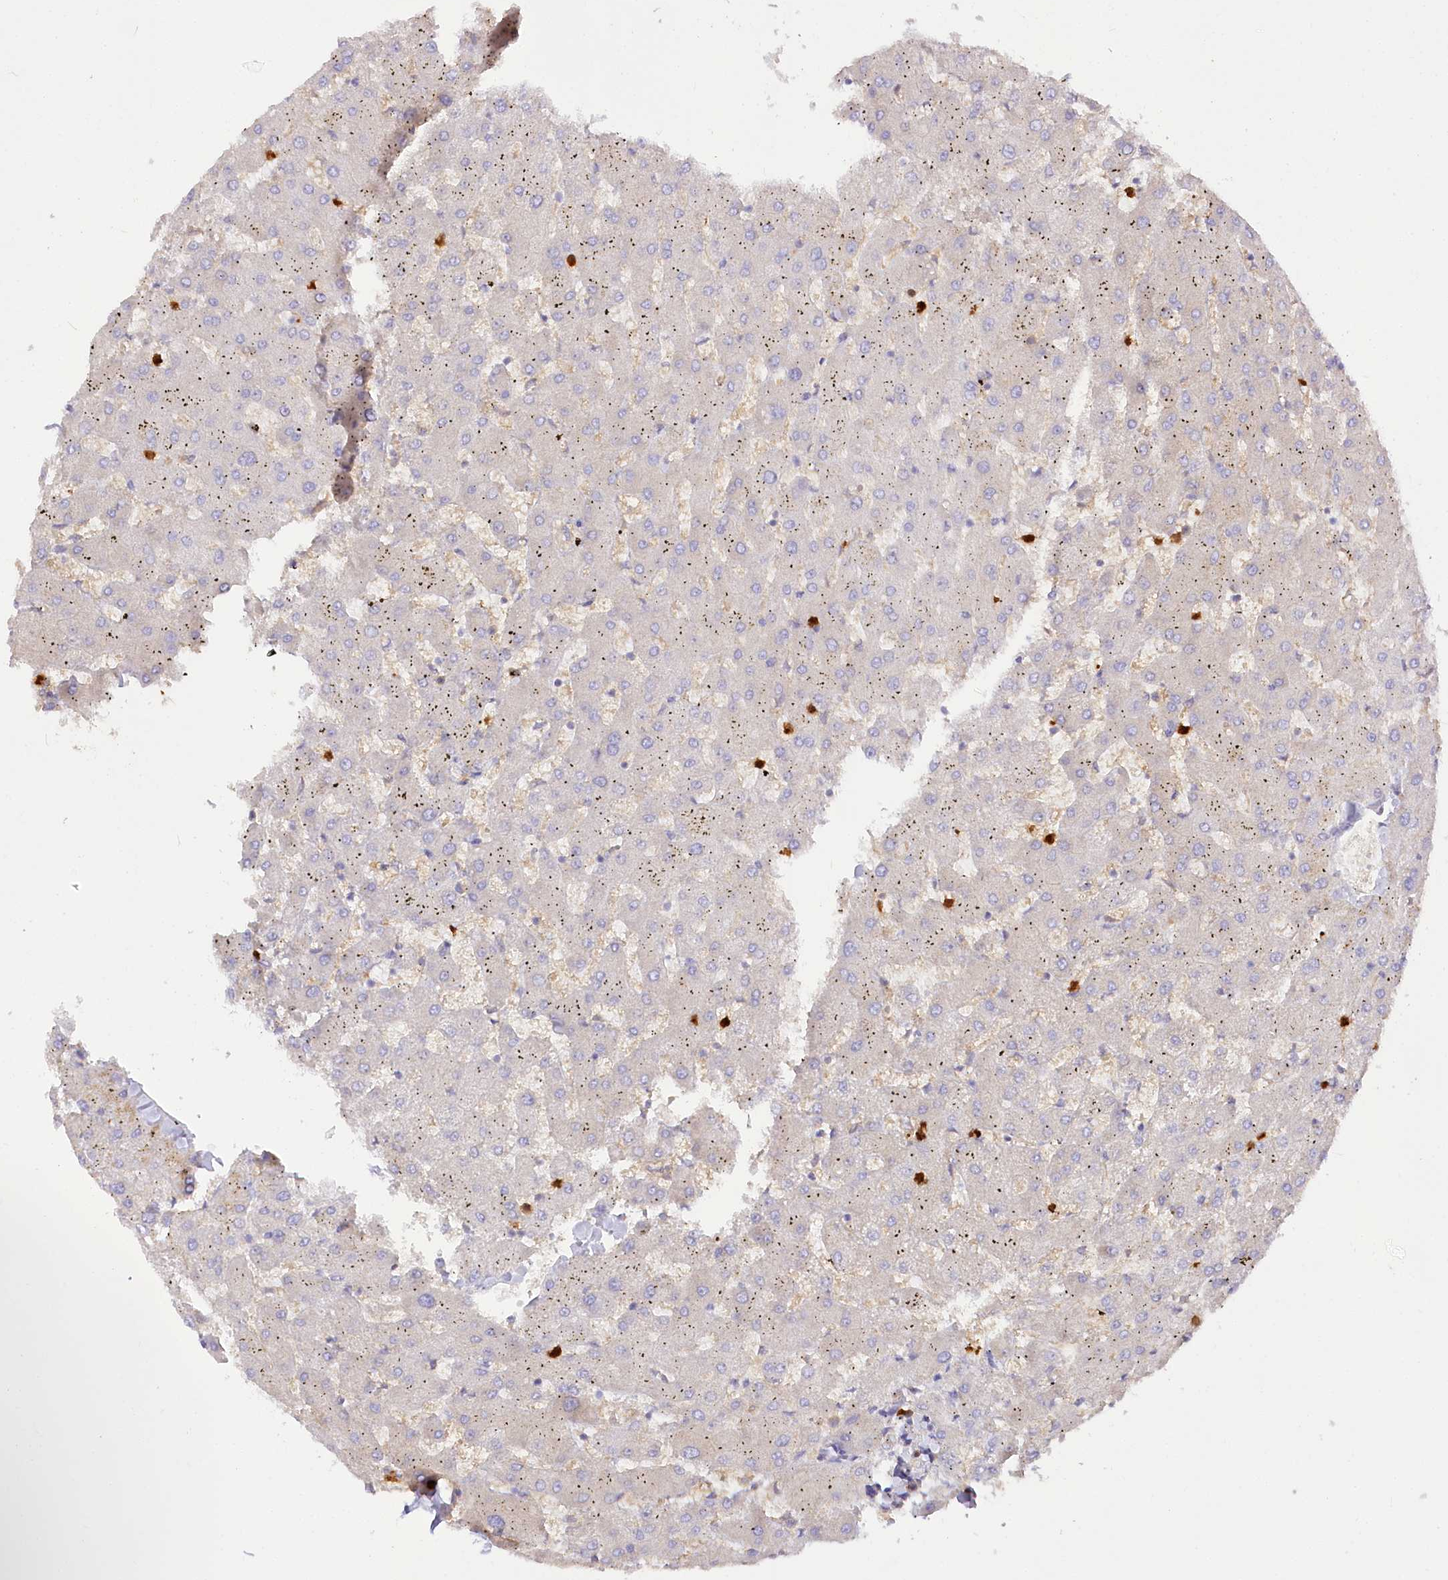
{"staining": {"intensity": "negative", "quantity": "none", "location": "none"}, "tissue": "liver", "cell_type": "Cholangiocytes", "image_type": "normal", "snomed": [{"axis": "morphology", "description": "Normal tissue, NOS"}, {"axis": "topography", "description": "Liver"}], "caption": "Immunohistochemical staining of unremarkable human liver exhibits no significant positivity in cholangiocytes.", "gene": "DPYD", "patient": {"sex": "female", "age": 63}}